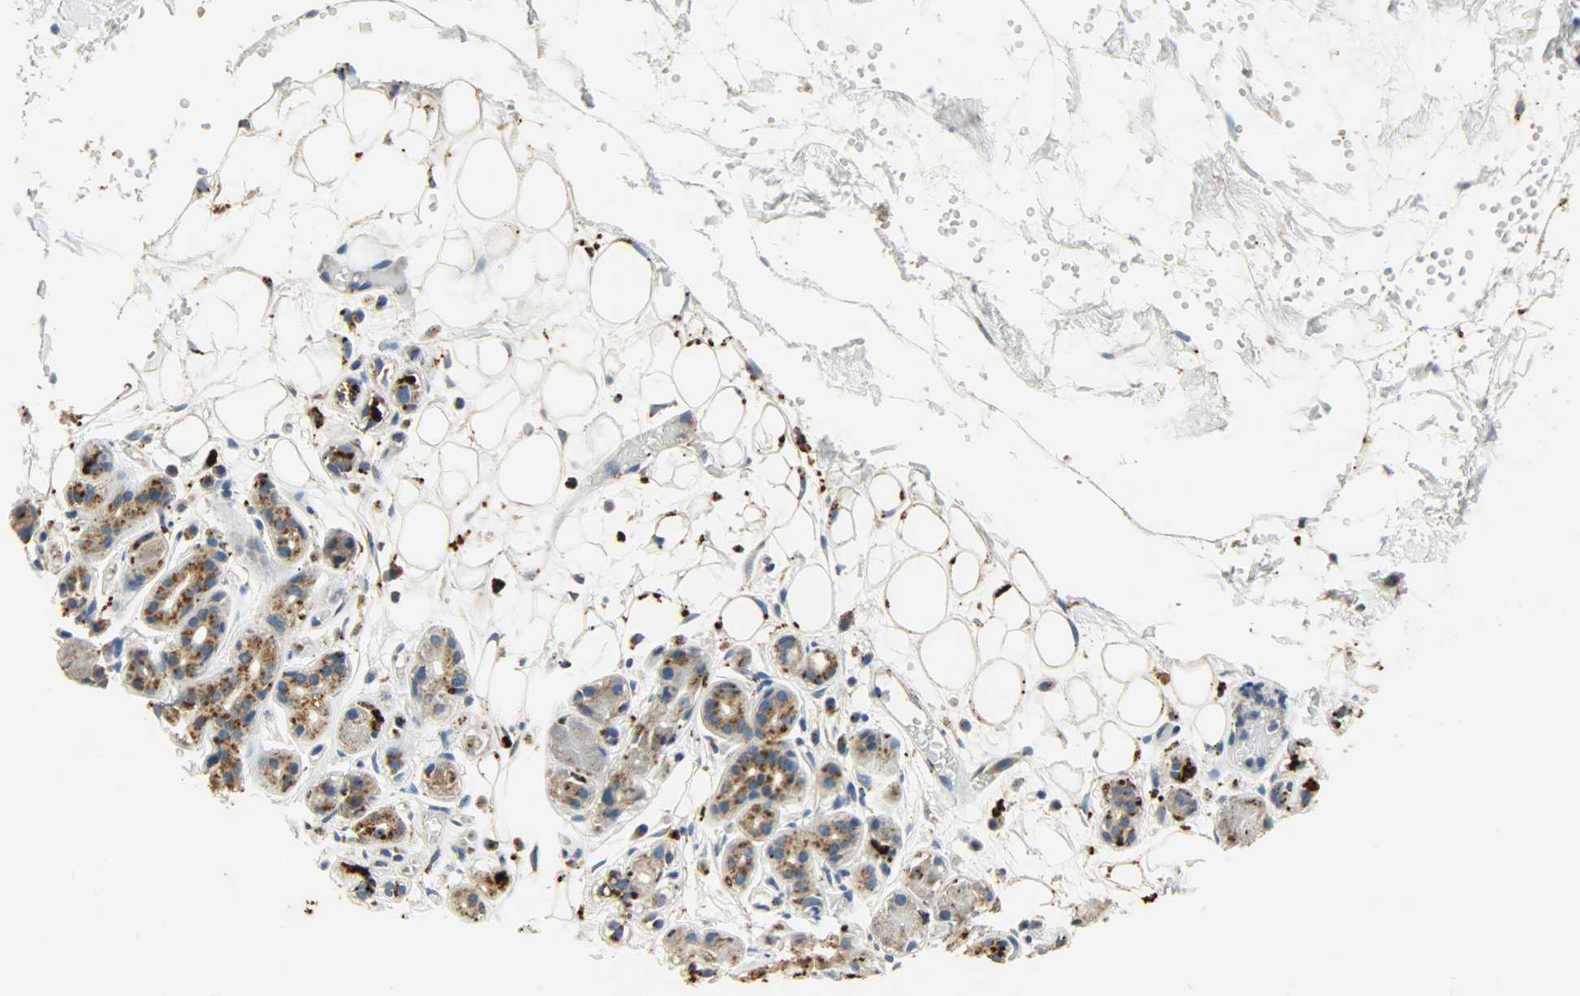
{"staining": {"intensity": "moderate", "quantity": ">75%", "location": "cytoplasmic/membranous"}, "tissue": "salivary gland", "cell_type": "Glandular cells", "image_type": "normal", "snomed": [{"axis": "morphology", "description": "Normal tissue, NOS"}, {"axis": "topography", "description": "Salivary gland"}], "caption": "Glandular cells display medium levels of moderate cytoplasmic/membranous expression in about >75% of cells in normal salivary gland.", "gene": "ASAH1", "patient": {"sex": "male", "age": 54}}